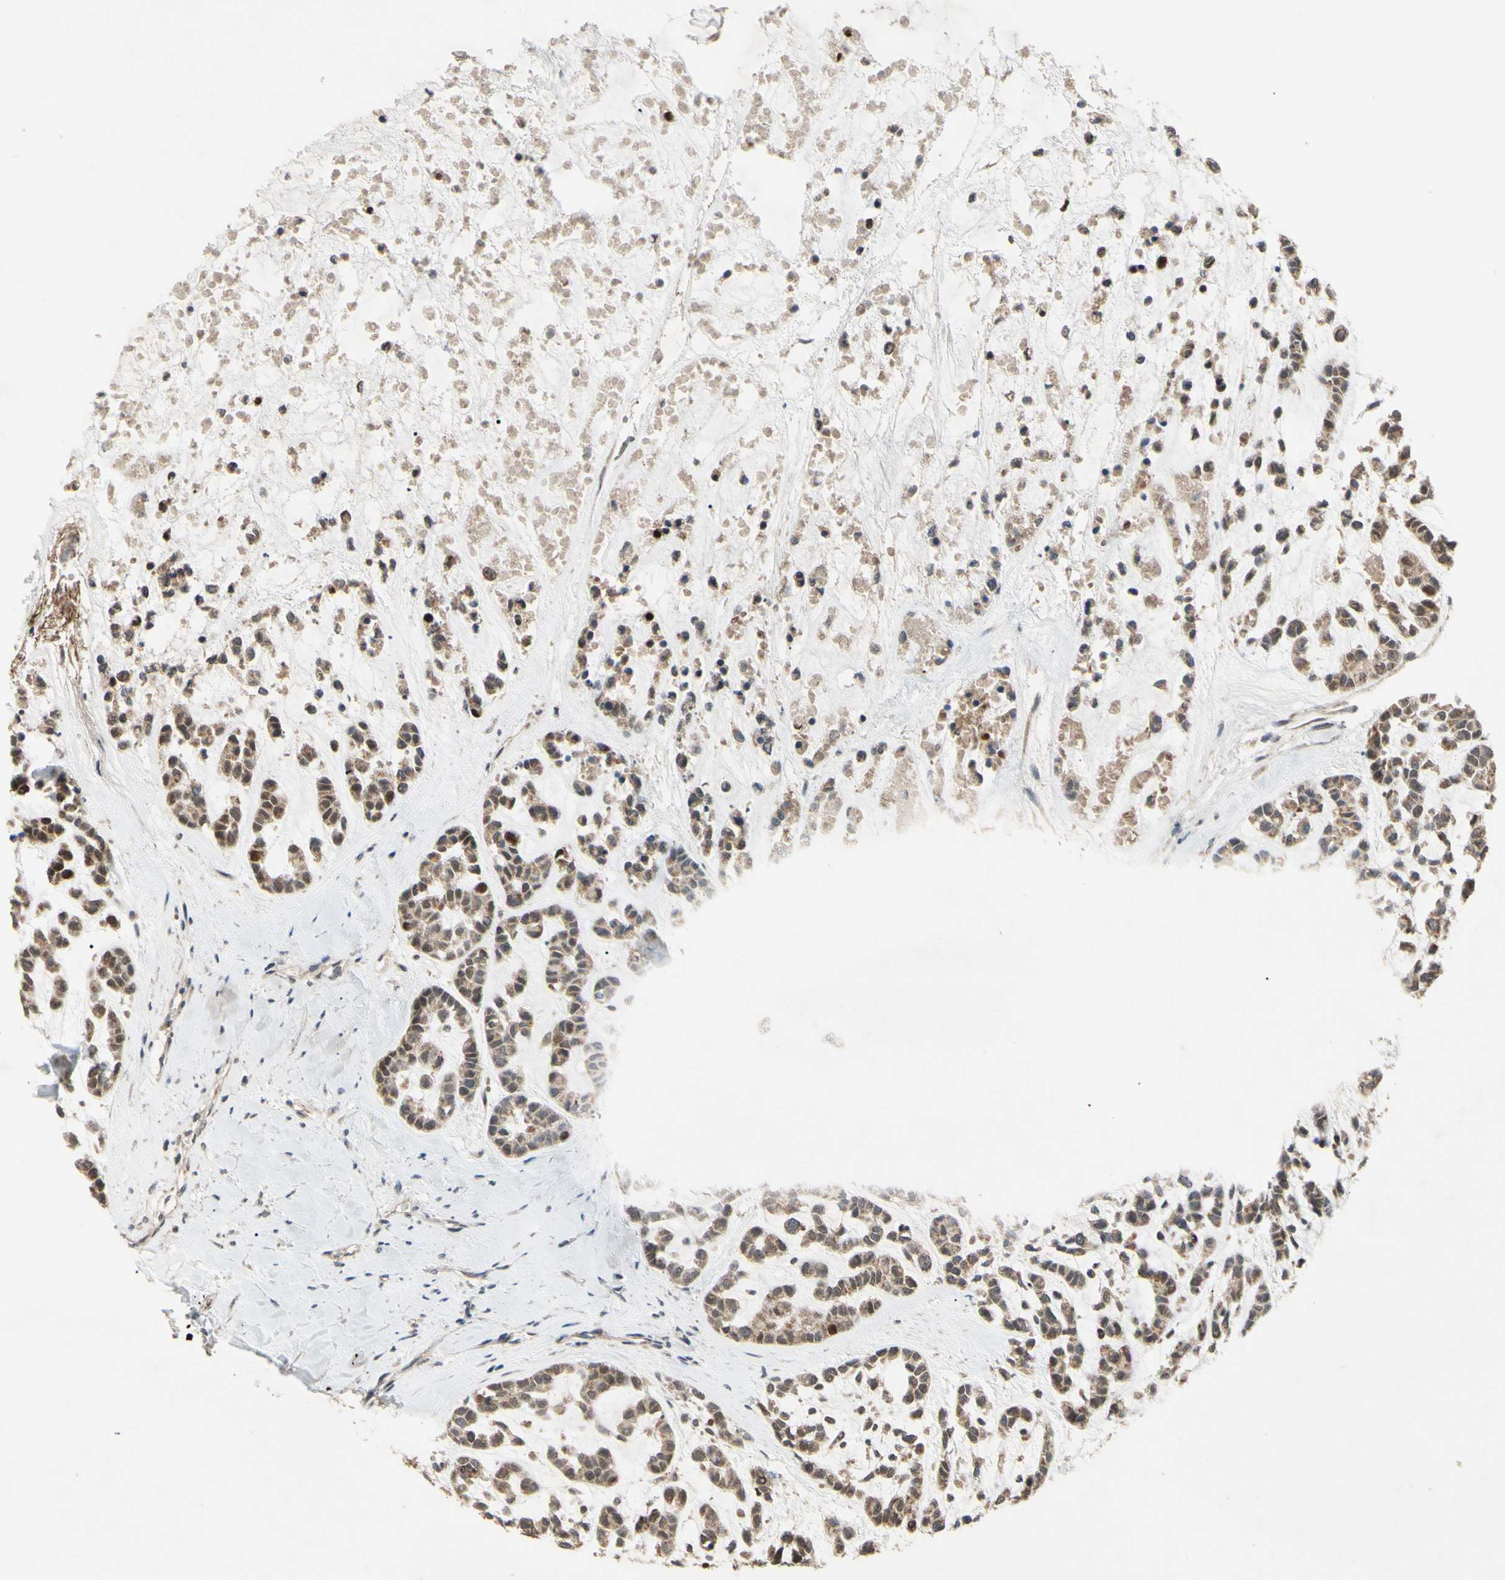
{"staining": {"intensity": "moderate", "quantity": ">75%", "location": "cytoplasmic/membranous"}, "tissue": "head and neck cancer", "cell_type": "Tumor cells", "image_type": "cancer", "snomed": [{"axis": "morphology", "description": "Adenocarcinoma, NOS"}, {"axis": "morphology", "description": "Adenoma, NOS"}, {"axis": "topography", "description": "Head-Neck"}], "caption": "Moderate cytoplasmic/membranous expression is appreciated in approximately >75% of tumor cells in head and neck cancer.", "gene": "CD164", "patient": {"sex": "female", "age": 55}}